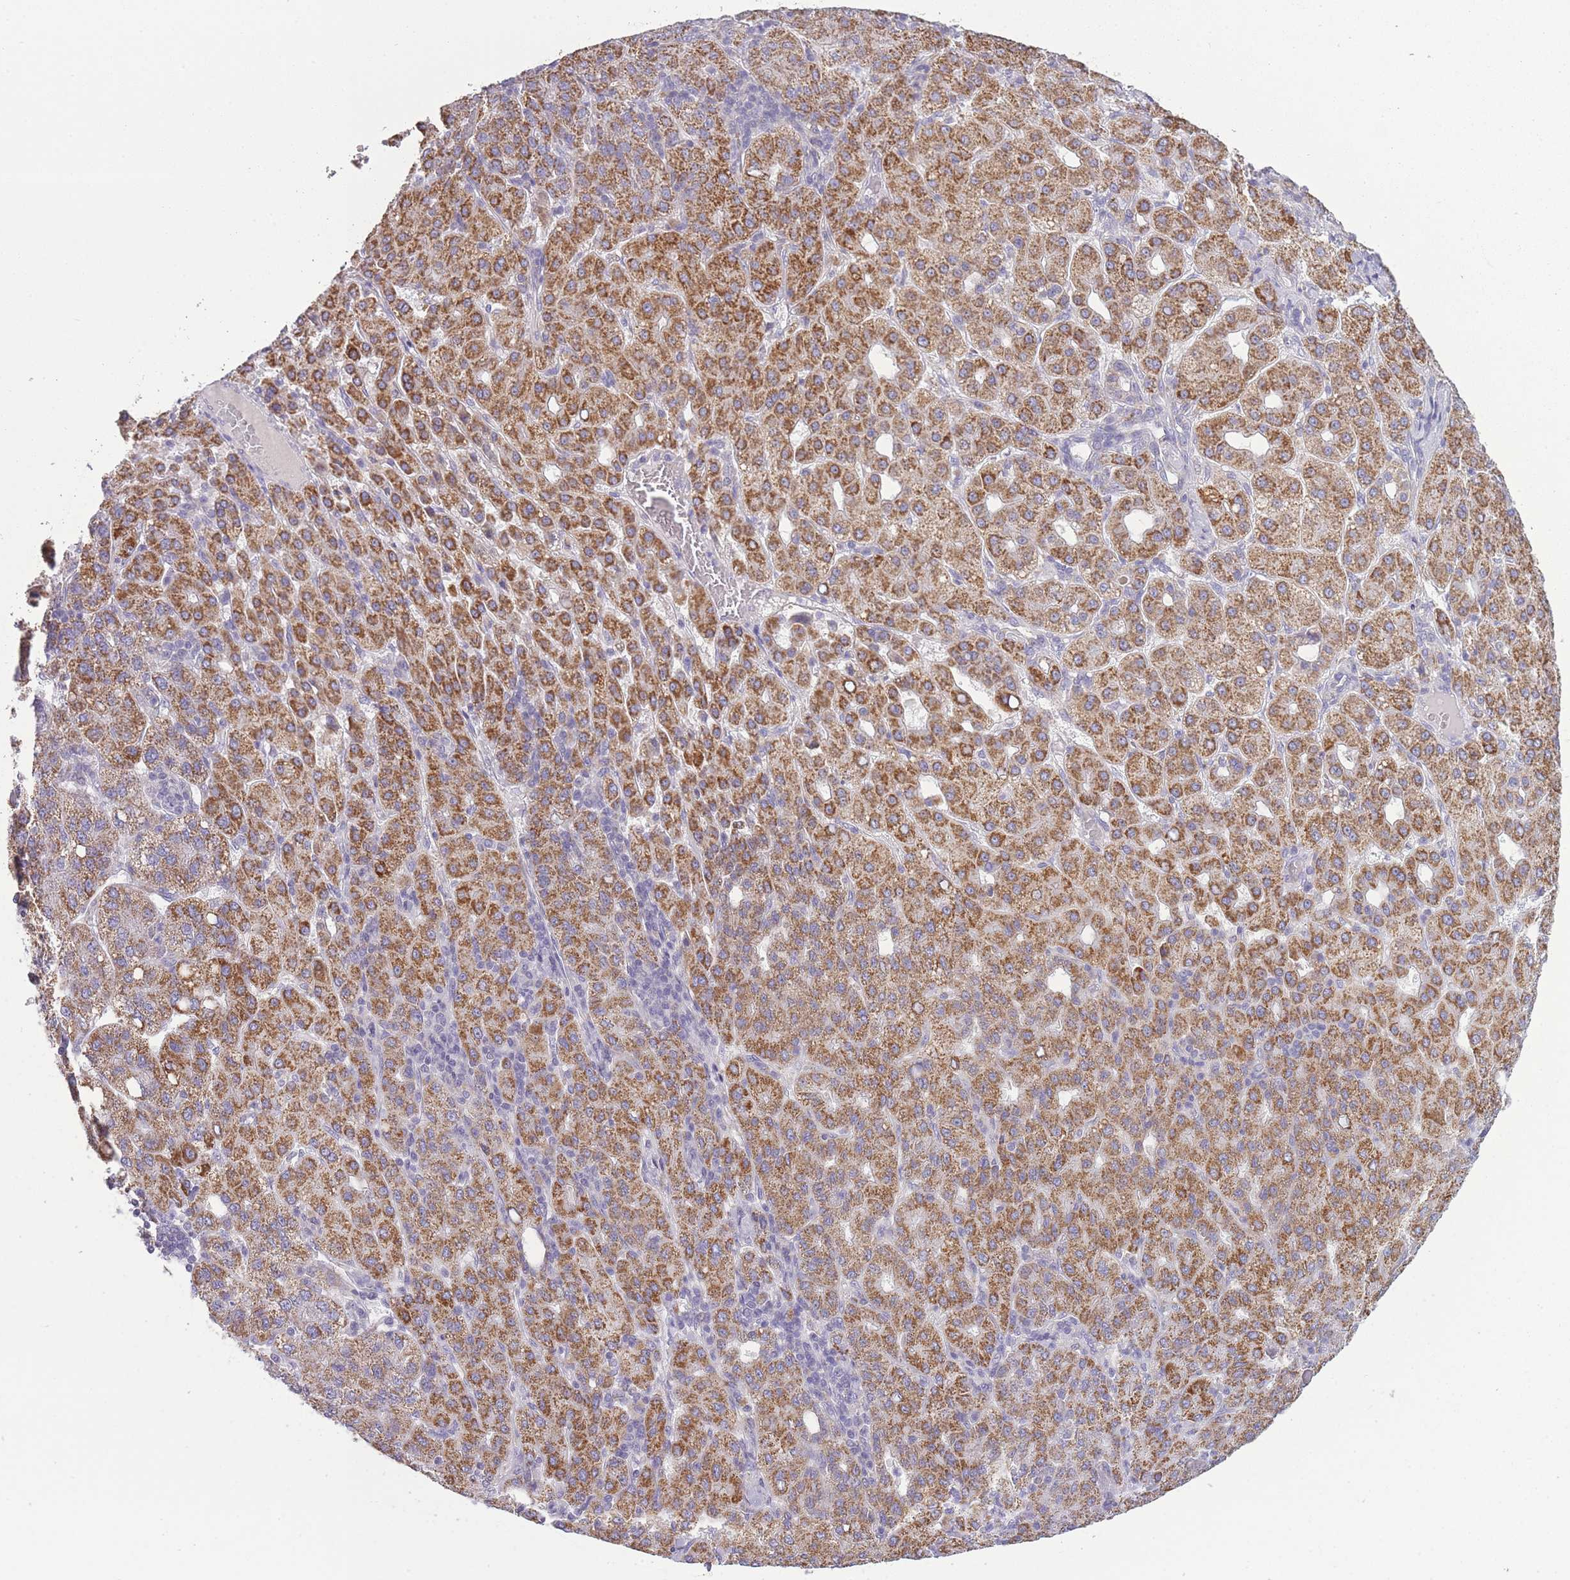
{"staining": {"intensity": "strong", "quantity": ">75%", "location": "cytoplasmic/membranous"}, "tissue": "liver cancer", "cell_type": "Tumor cells", "image_type": "cancer", "snomed": [{"axis": "morphology", "description": "Carcinoma, Hepatocellular, NOS"}, {"axis": "topography", "description": "Liver"}], "caption": "An IHC photomicrograph of neoplastic tissue is shown. Protein staining in brown labels strong cytoplasmic/membranous positivity in liver cancer (hepatocellular carcinoma) within tumor cells.", "gene": "ZBTB24", "patient": {"sex": "male", "age": 65}}